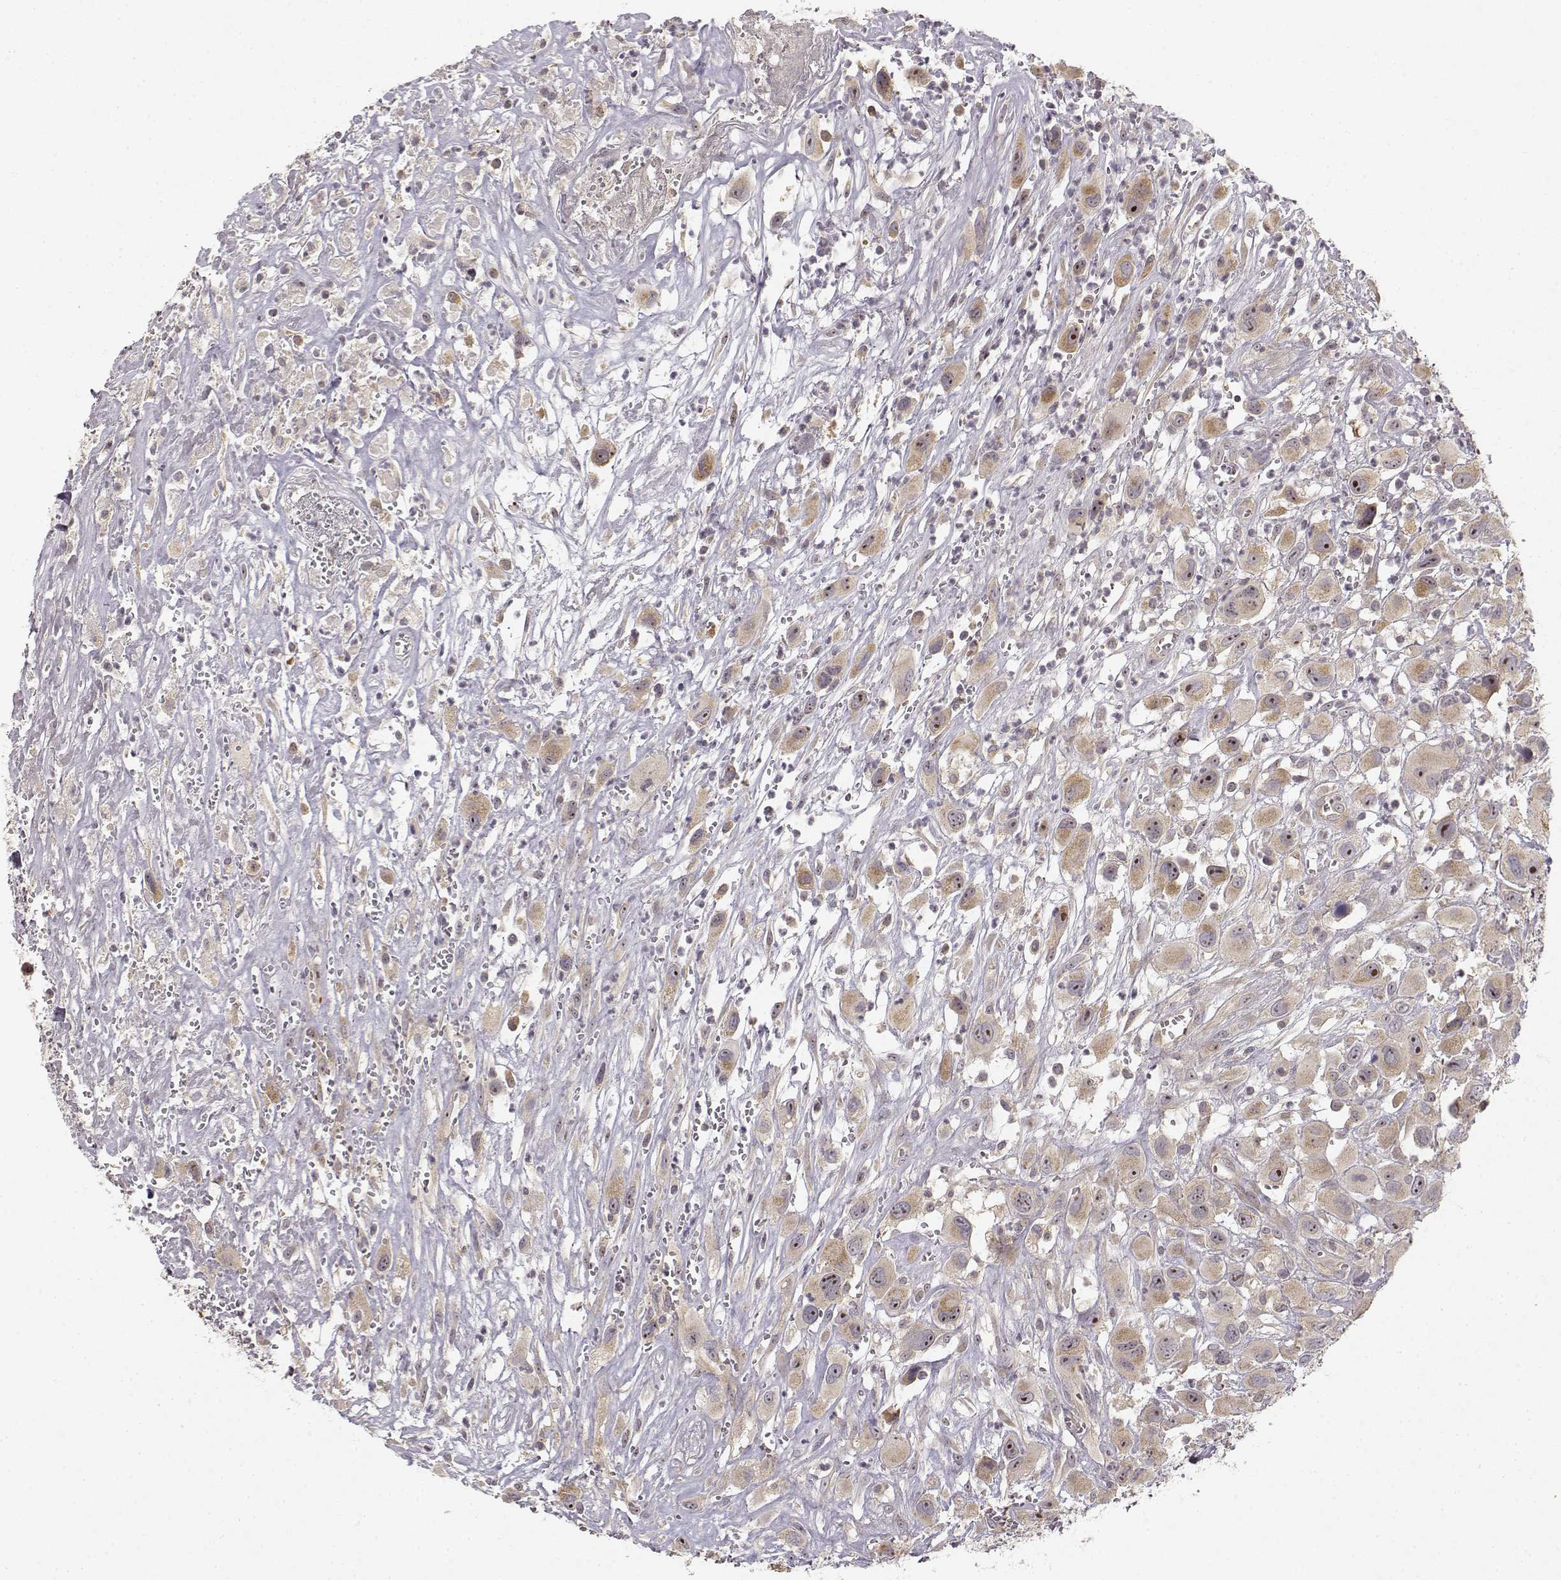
{"staining": {"intensity": "weak", "quantity": ">75%", "location": "cytoplasmic/membranous,nuclear"}, "tissue": "head and neck cancer", "cell_type": "Tumor cells", "image_type": "cancer", "snomed": [{"axis": "morphology", "description": "Squamous cell carcinoma, NOS"}, {"axis": "morphology", "description": "Squamous cell carcinoma, metastatic, NOS"}, {"axis": "topography", "description": "Oral tissue"}, {"axis": "topography", "description": "Head-Neck"}], "caption": "Immunohistochemical staining of human metastatic squamous cell carcinoma (head and neck) shows low levels of weak cytoplasmic/membranous and nuclear protein positivity in approximately >75% of tumor cells.", "gene": "MED12L", "patient": {"sex": "female", "age": 85}}